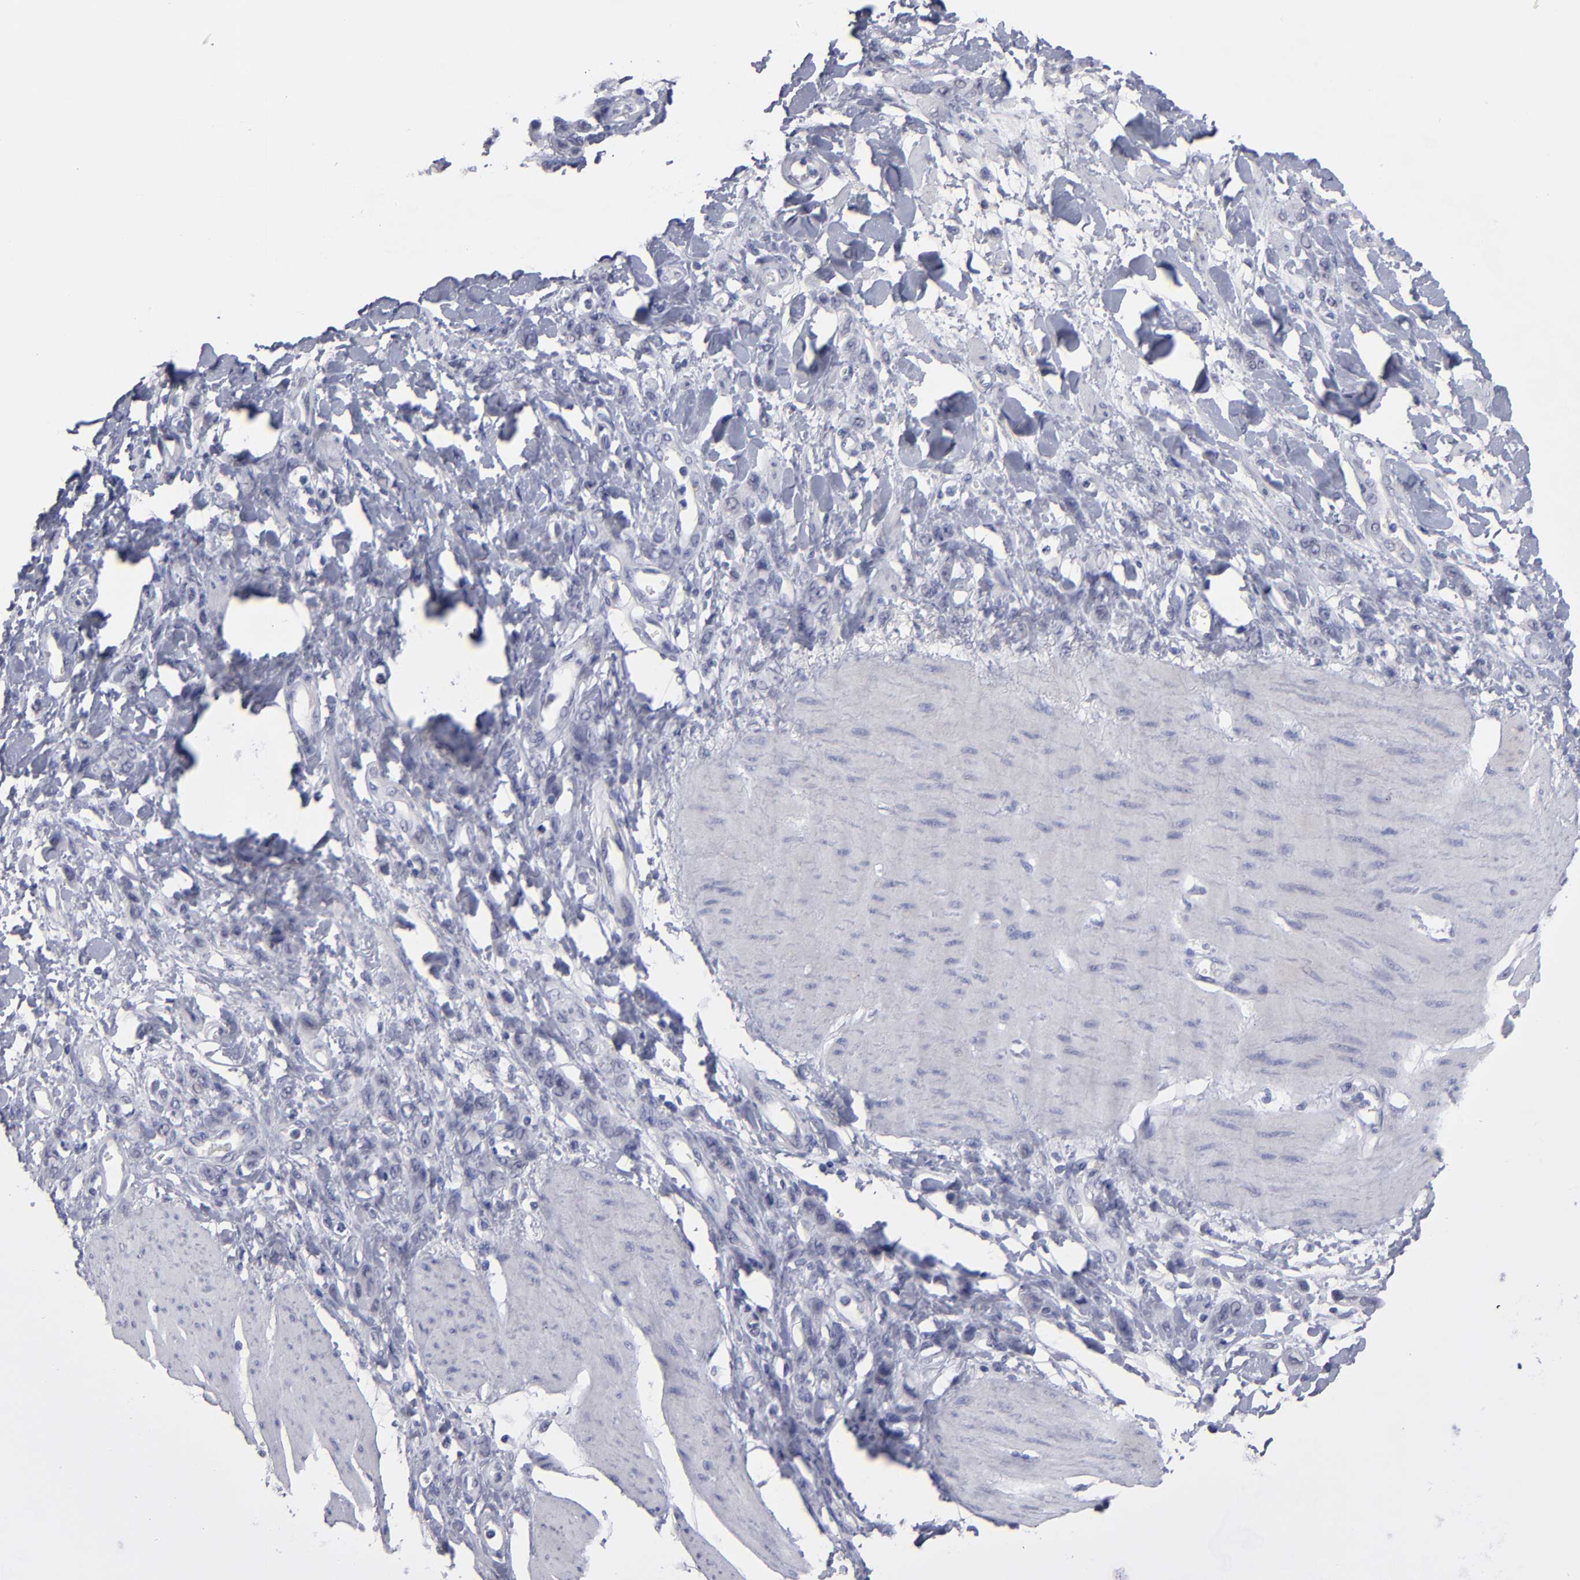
{"staining": {"intensity": "negative", "quantity": "none", "location": "none"}, "tissue": "stomach cancer", "cell_type": "Tumor cells", "image_type": "cancer", "snomed": [{"axis": "morphology", "description": "Normal tissue, NOS"}, {"axis": "morphology", "description": "Adenocarcinoma, NOS"}, {"axis": "topography", "description": "Stomach"}], "caption": "Human stomach adenocarcinoma stained for a protein using immunohistochemistry (IHC) demonstrates no positivity in tumor cells.", "gene": "TEX11", "patient": {"sex": "male", "age": 82}}